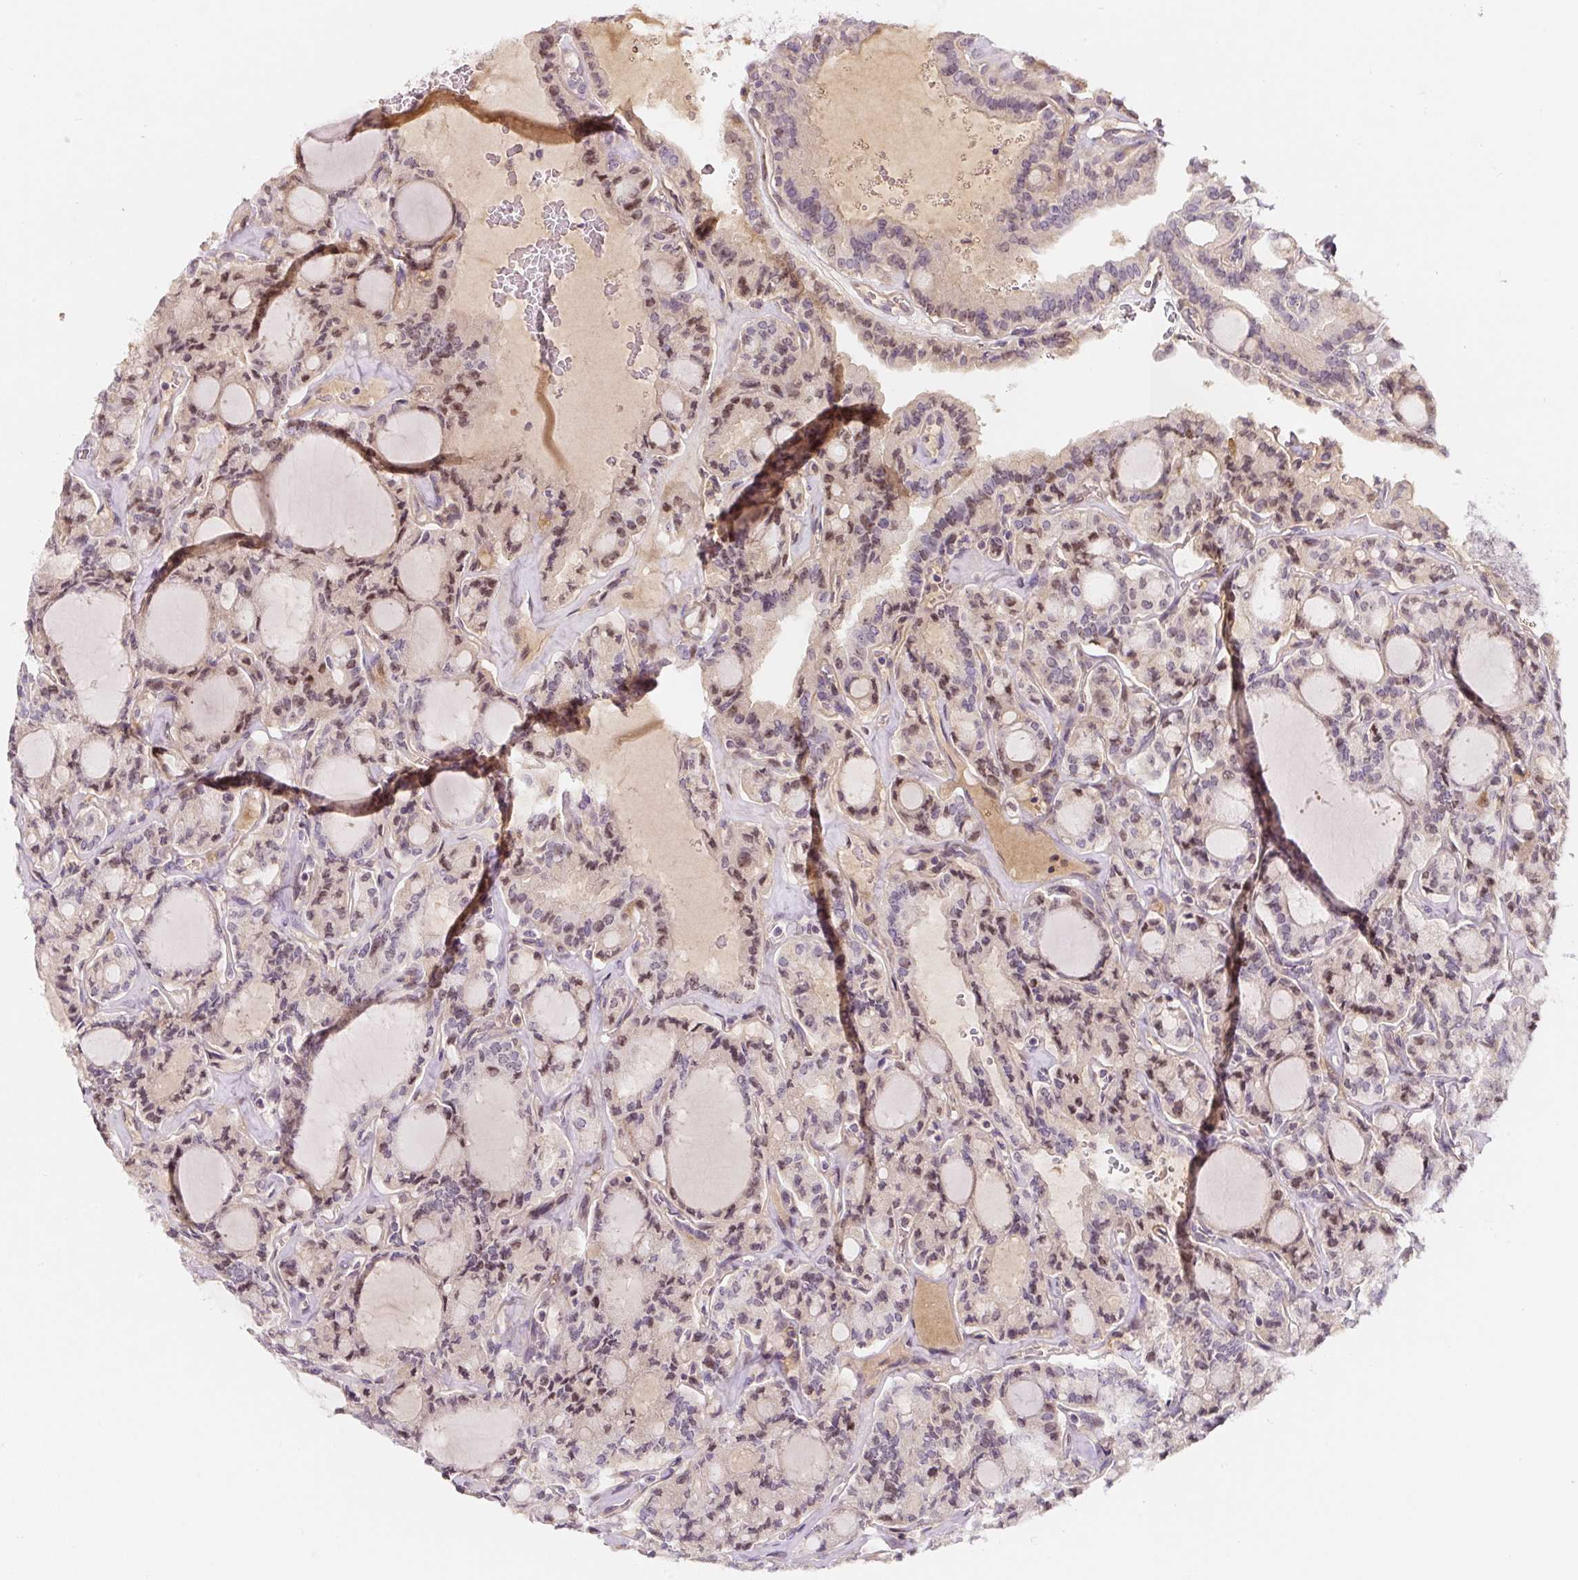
{"staining": {"intensity": "moderate", "quantity": ">75%", "location": "nuclear"}, "tissue": "thyroid cancer", "cell_type": "Tumor cells", "image_type": "cancer", "snomed": [{"axis": "morphology", "description": "Papillary adenocarcinoma, NOS"}, {"axis": "topography", "description": "Thyroid gland"}], "caption": "This is an image of immunohistochemistry staining of thyroid cancer, which shows moderate staining in the nuclear of tumor cells.", "gene": "PWWP3B", "patient": {"sex": "male", "age": 87}}